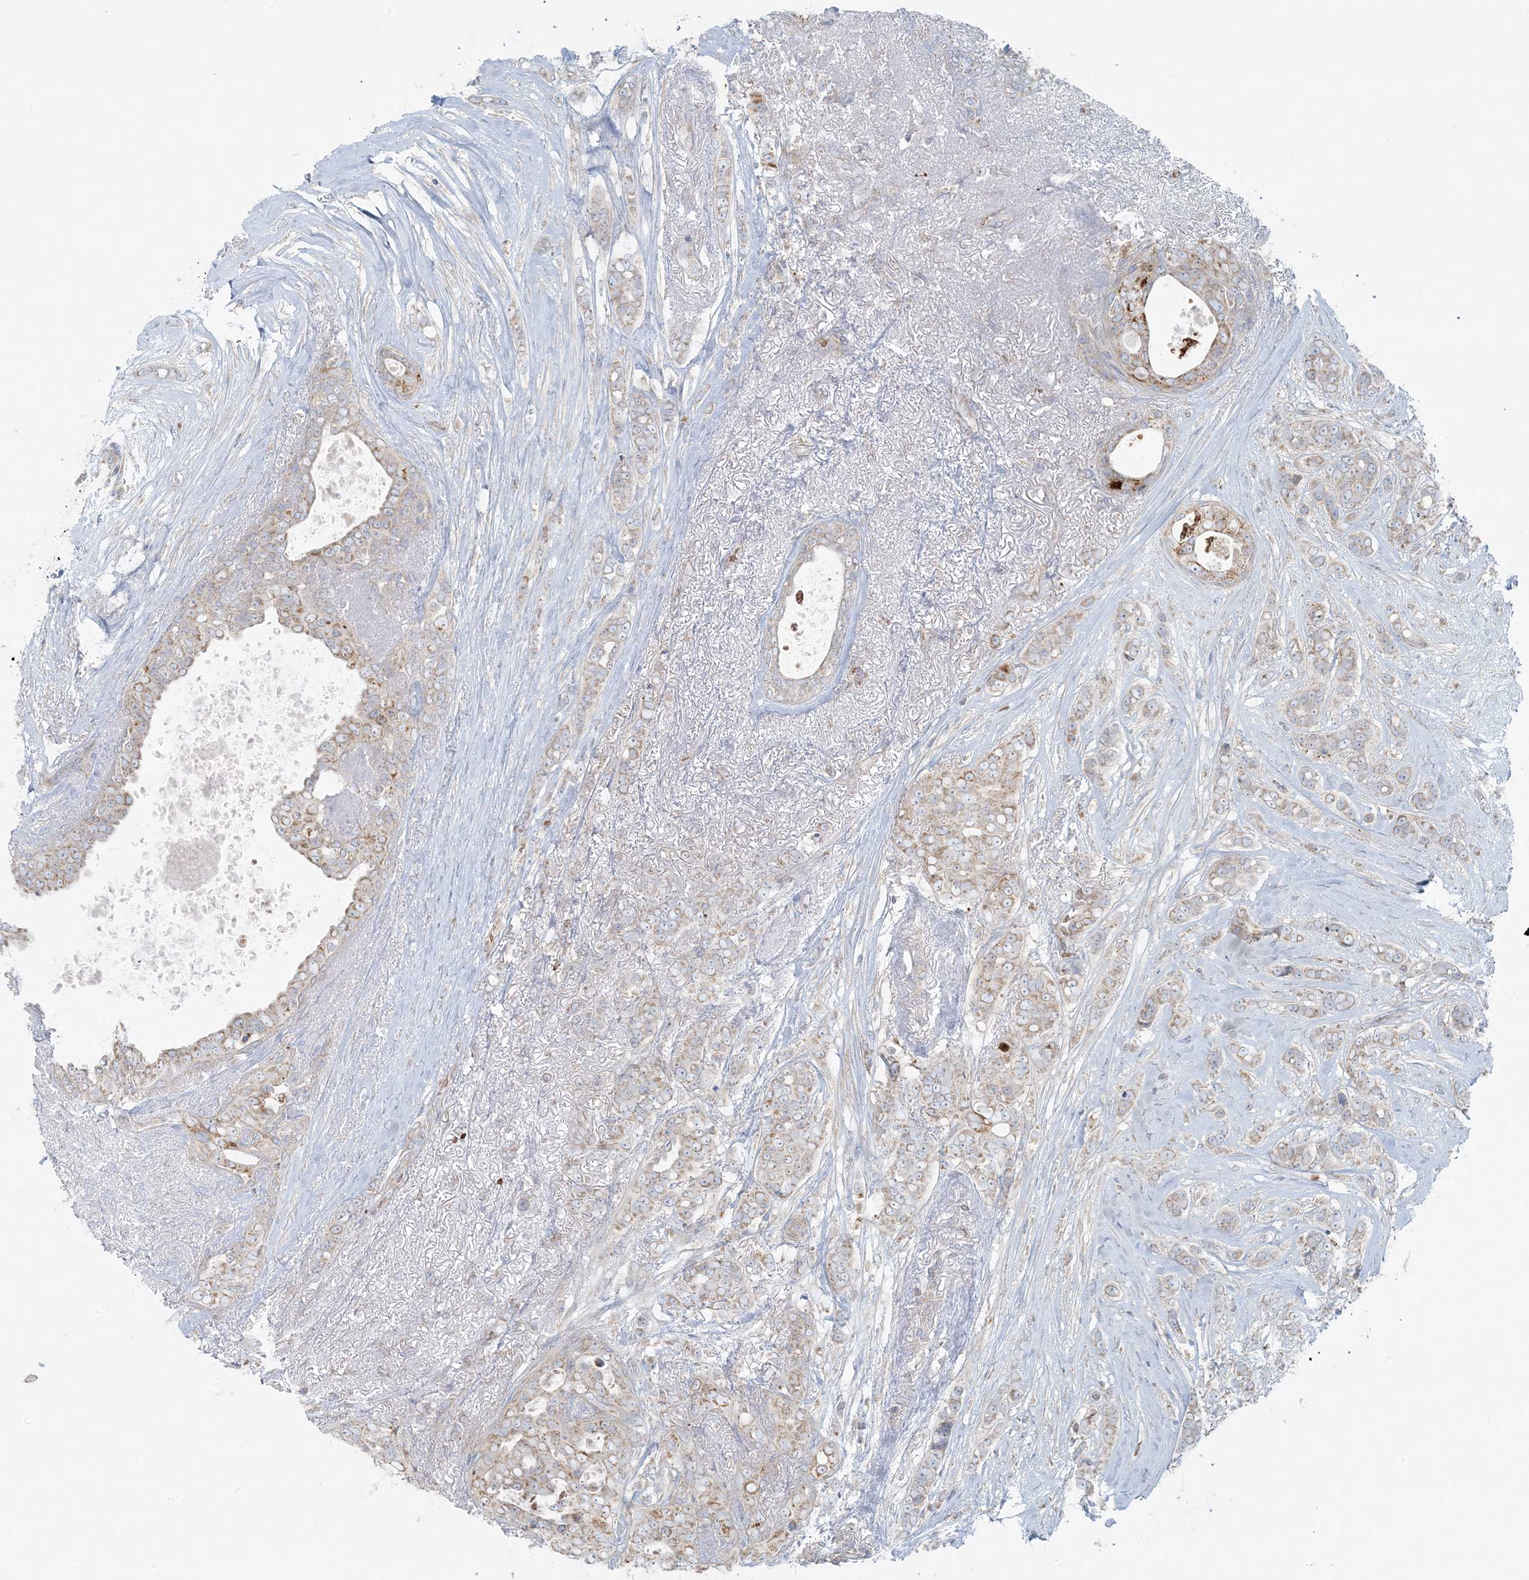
{"staining": {"intensity": "weak", "quantity": "<25%", "location": "cytoplasmic/membranous"}, "tissue": "breast cancer", "cell_type": "Tumor cells", "image_type": "cancer", "snomed": [{"axis": "morphology", "description": "Lobular carcinoma"}, {"axis": "topography", "description": "Breast"}], "caption": "This is an IHC photomicrograph of human breast cancer (lobular carcinoma). There is no positivity in tumor cells.", "gene": "PIK3R4", "patient": {"sex": "female", "age": 51}}